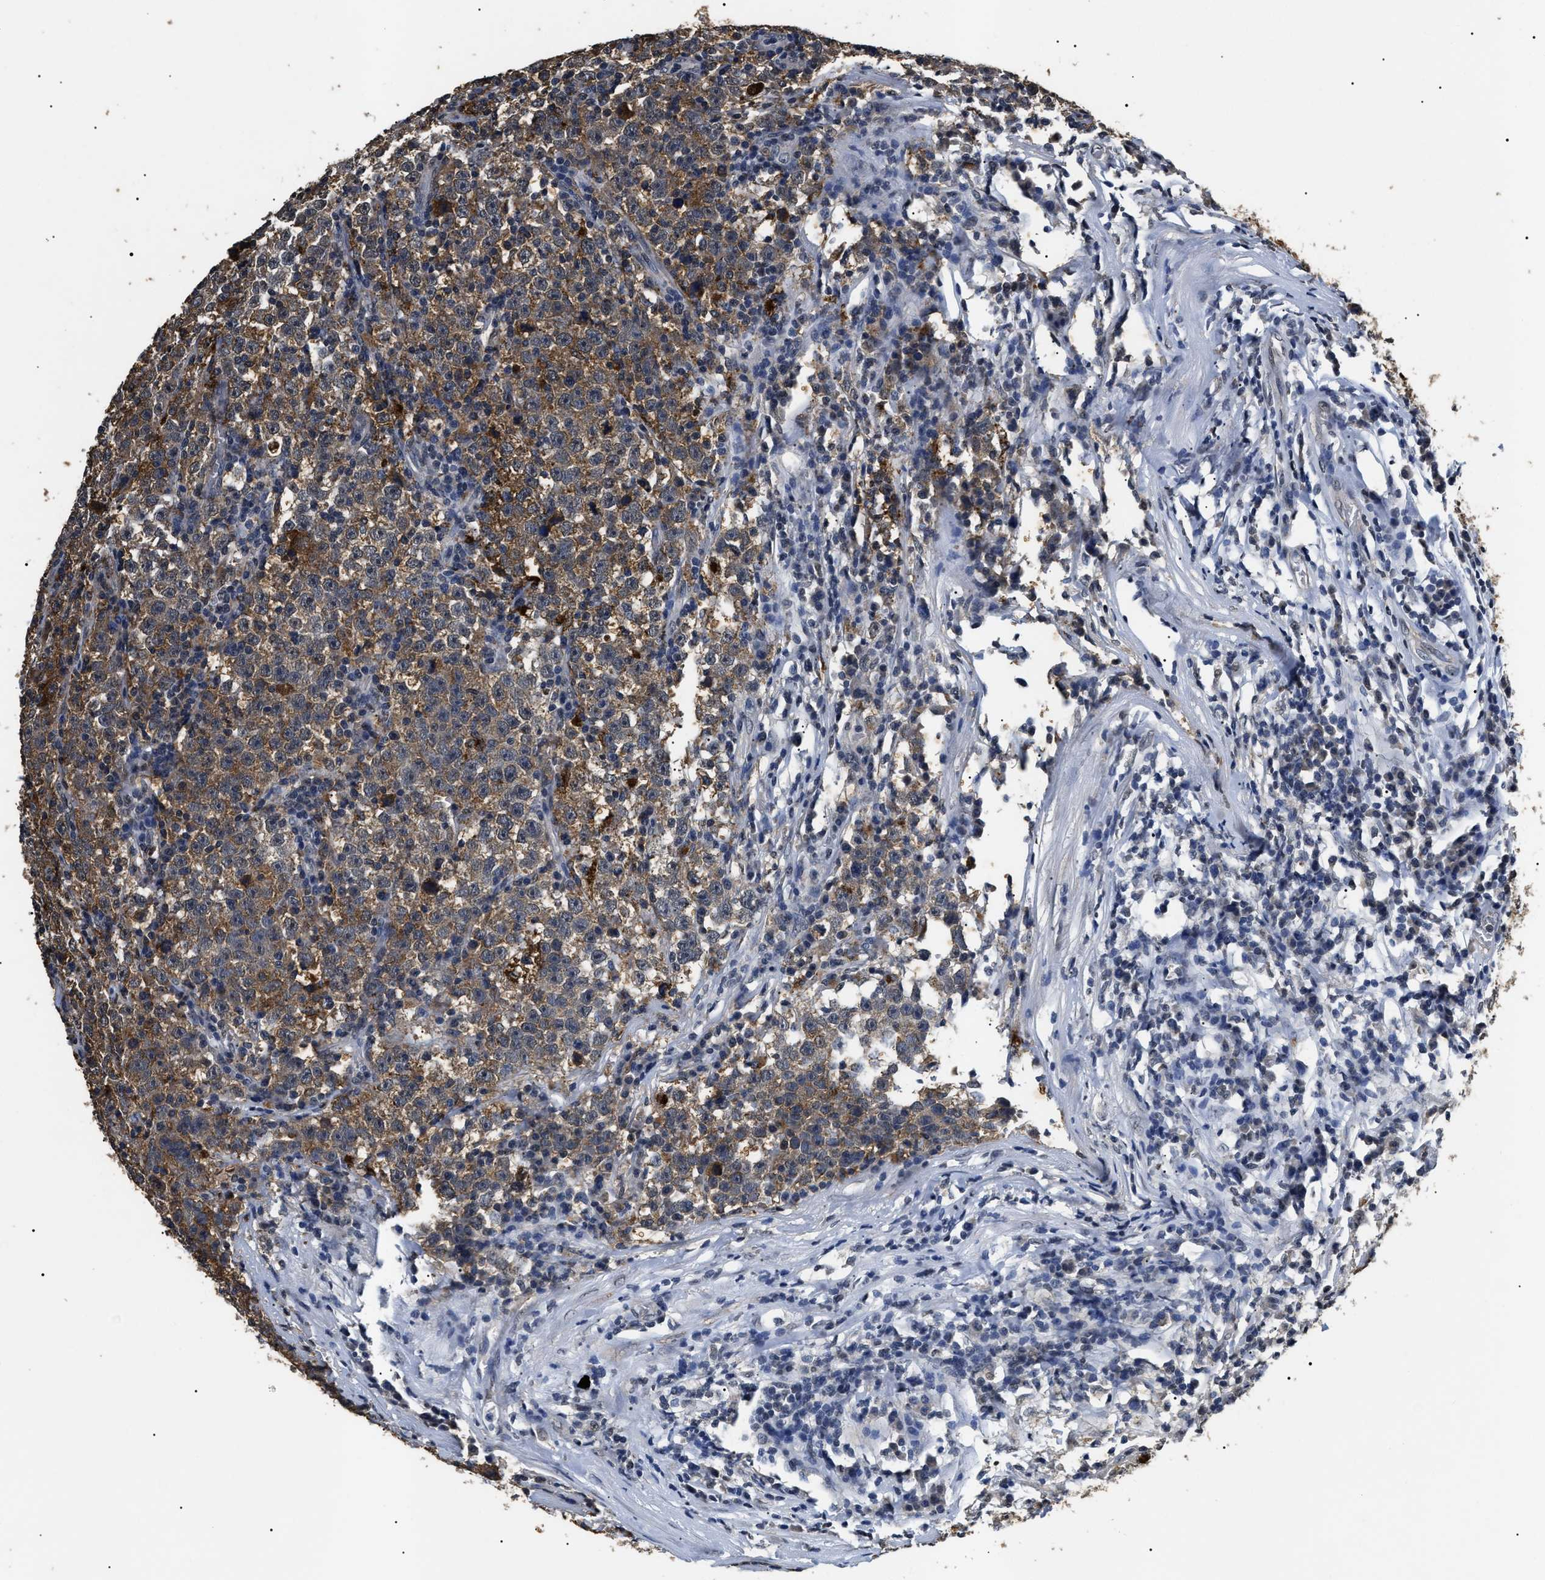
{"staining": {"intensity": "moderate", "quantity": "25%-75%", "location": "cytoplasmic/membranous"}, "tissue": "testis cancer", "cell_type": "Tumor cells", "image_type": "cancer", "snomed": [{"axis": "morphology", "description": "Seminoma, NOS"}, {"axis": "topography", "description": "Testis"}], "caption": "A brown stain labels moderate cytoplasmic/membranous positivity of a protein in human seminoma (testis) tumor cells. (DAB (3,3'-diaminobenzidine) = brown stain, brightfield microscopy at high magnification).", "gene": "ANP32E", "patient": {"sex": "male", "age": 43}}